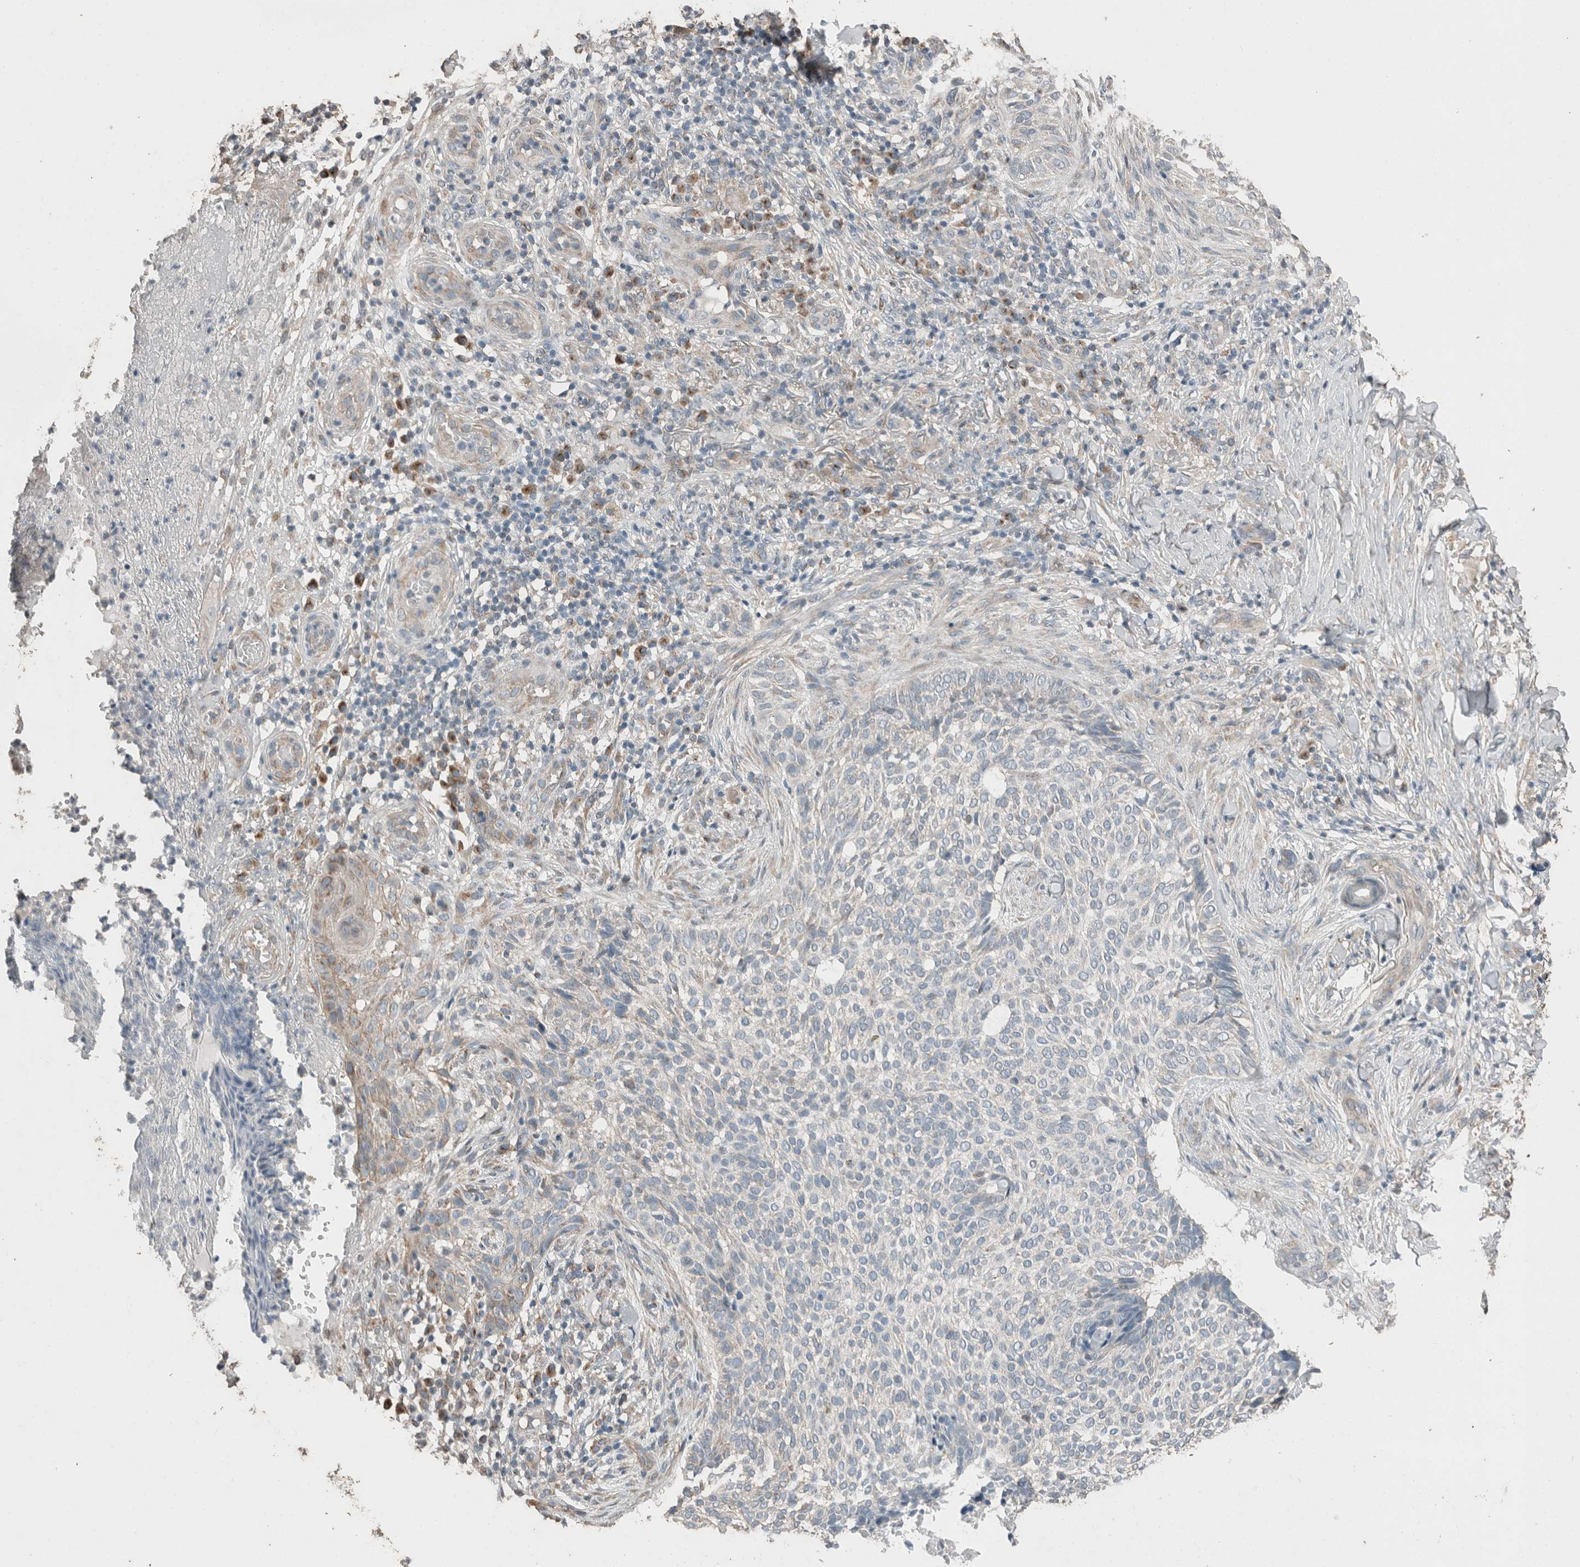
{"staining": {"intensity": "negative", "quantity": "none", "location": "none"}, "tissue": "skin cancer", "cell_type": "Tumor cells", "image_type": "cancer", "snomed": [{"axis": "morphology", "description": "Normal tissue, NOS"}, {"axis": "morphology", "description": "Basal cell carcinoma"}, {"axis": "topography", "description": "Skin"}], "caption": "Immunohistochemistry (IHC) photomicrograph of human skin basal cell carcinoma stained for a protein (brown), which shows no expression in tumor cells. (Brightfield microscopy of DAB (3,3'-diaminobenzidine) immunohistochemistry at high magnification).", "gene": "ACVR2B", "patient": {"sex": "male", "age": 67}}